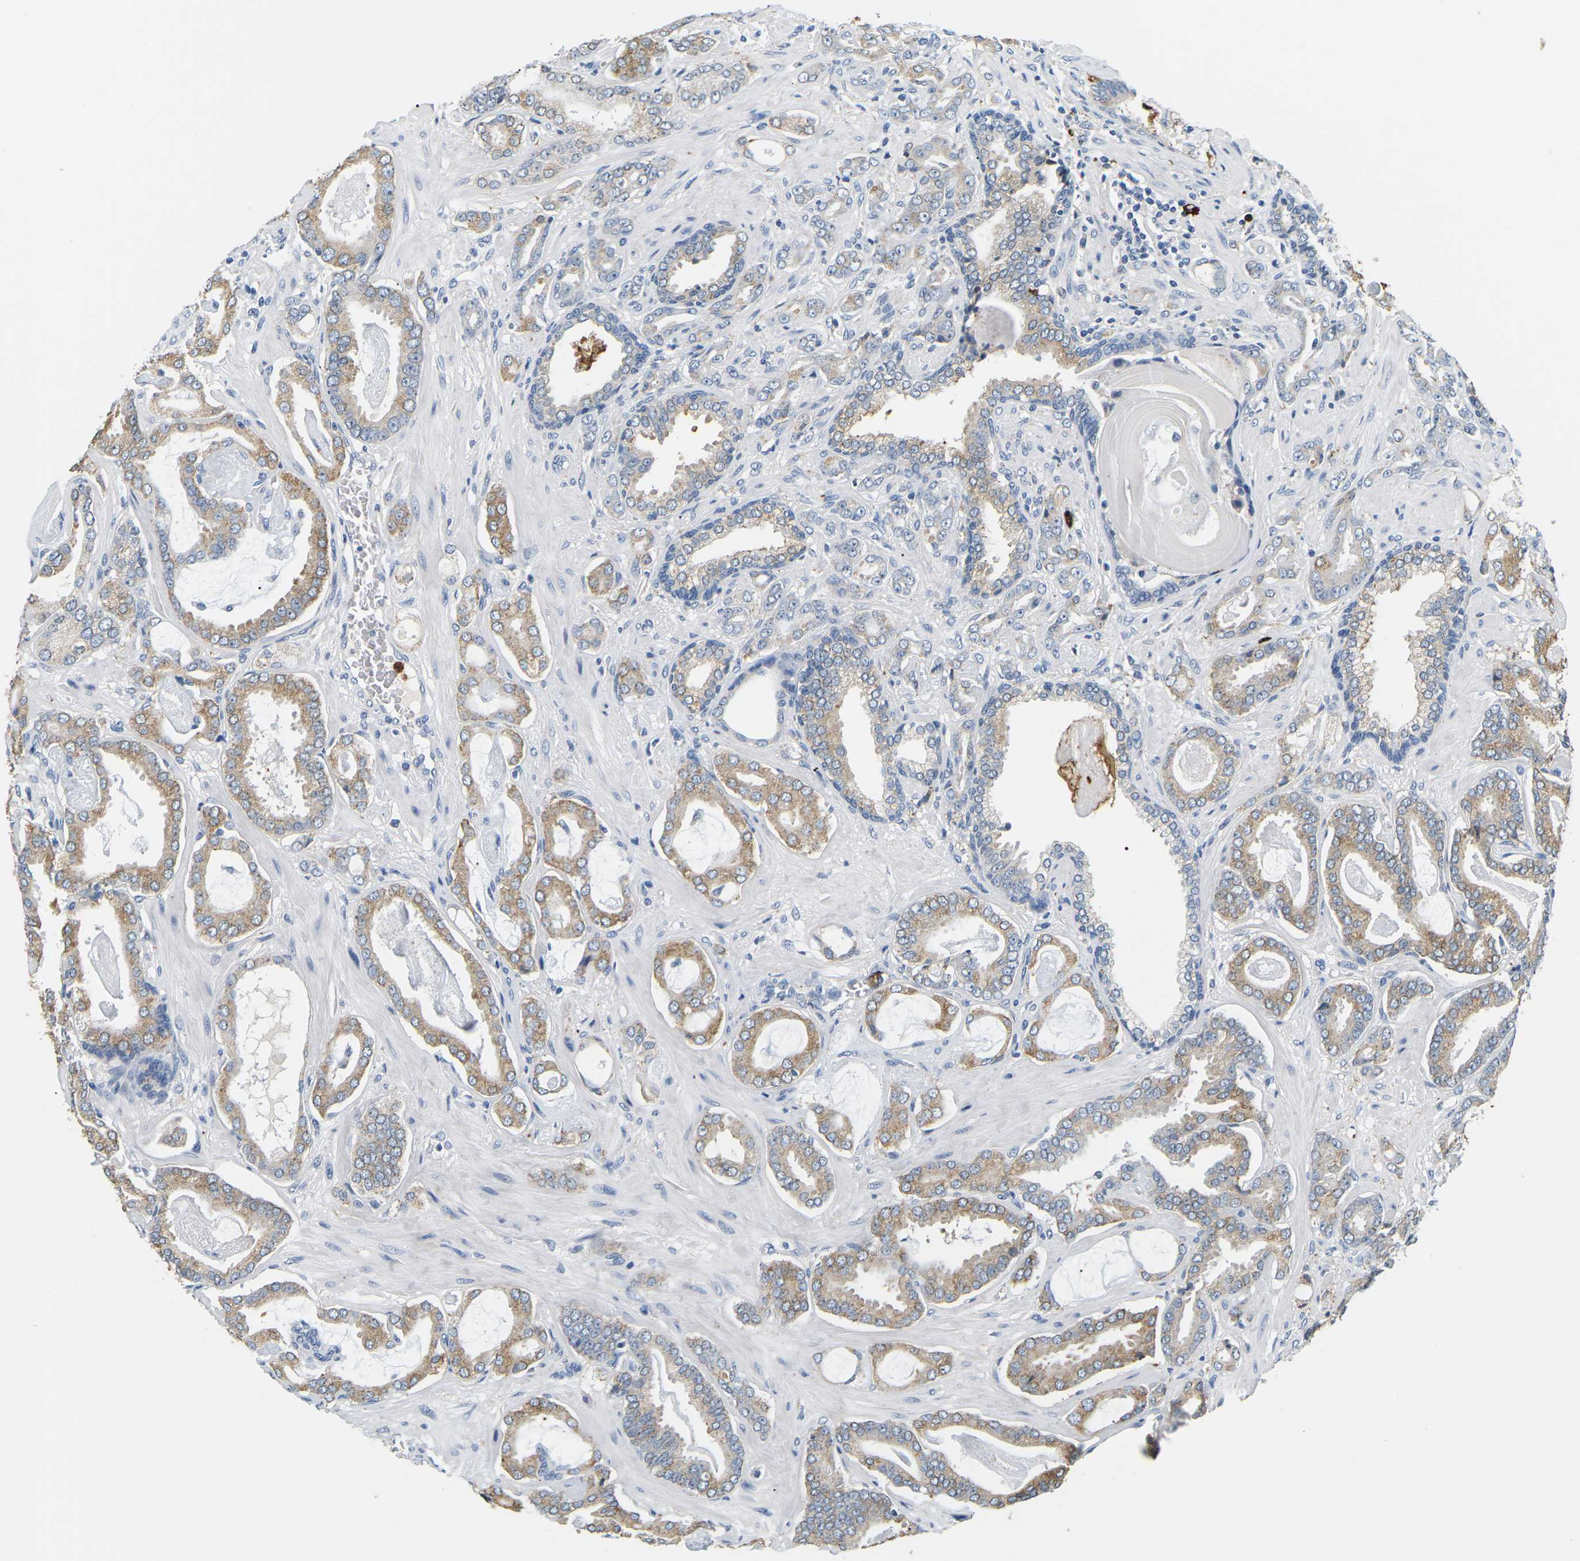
{"staining": {"intensity": "moderate", "quantity": ">75%", "location": "cytoplasmic/membranous"}, "tissue": "prostate cancer", "cell_type": "Tumor cells", "image_type": "cancer", "snomed": [{"axis": "morphology", "description": "Adenocarcinoma, Low grade"}, {"axis": "topography", "description": "Prostate"}], "caption": "Approximately >75% of tumor cells in human prostate cancer (adenocarcinoma (low-grade)) display moderate cytoplasmic/membranous protein expression as visualized by brown immunohistochemical staining.", "gene": "ADM", "patient": {"sex": "male", "age": 53}}